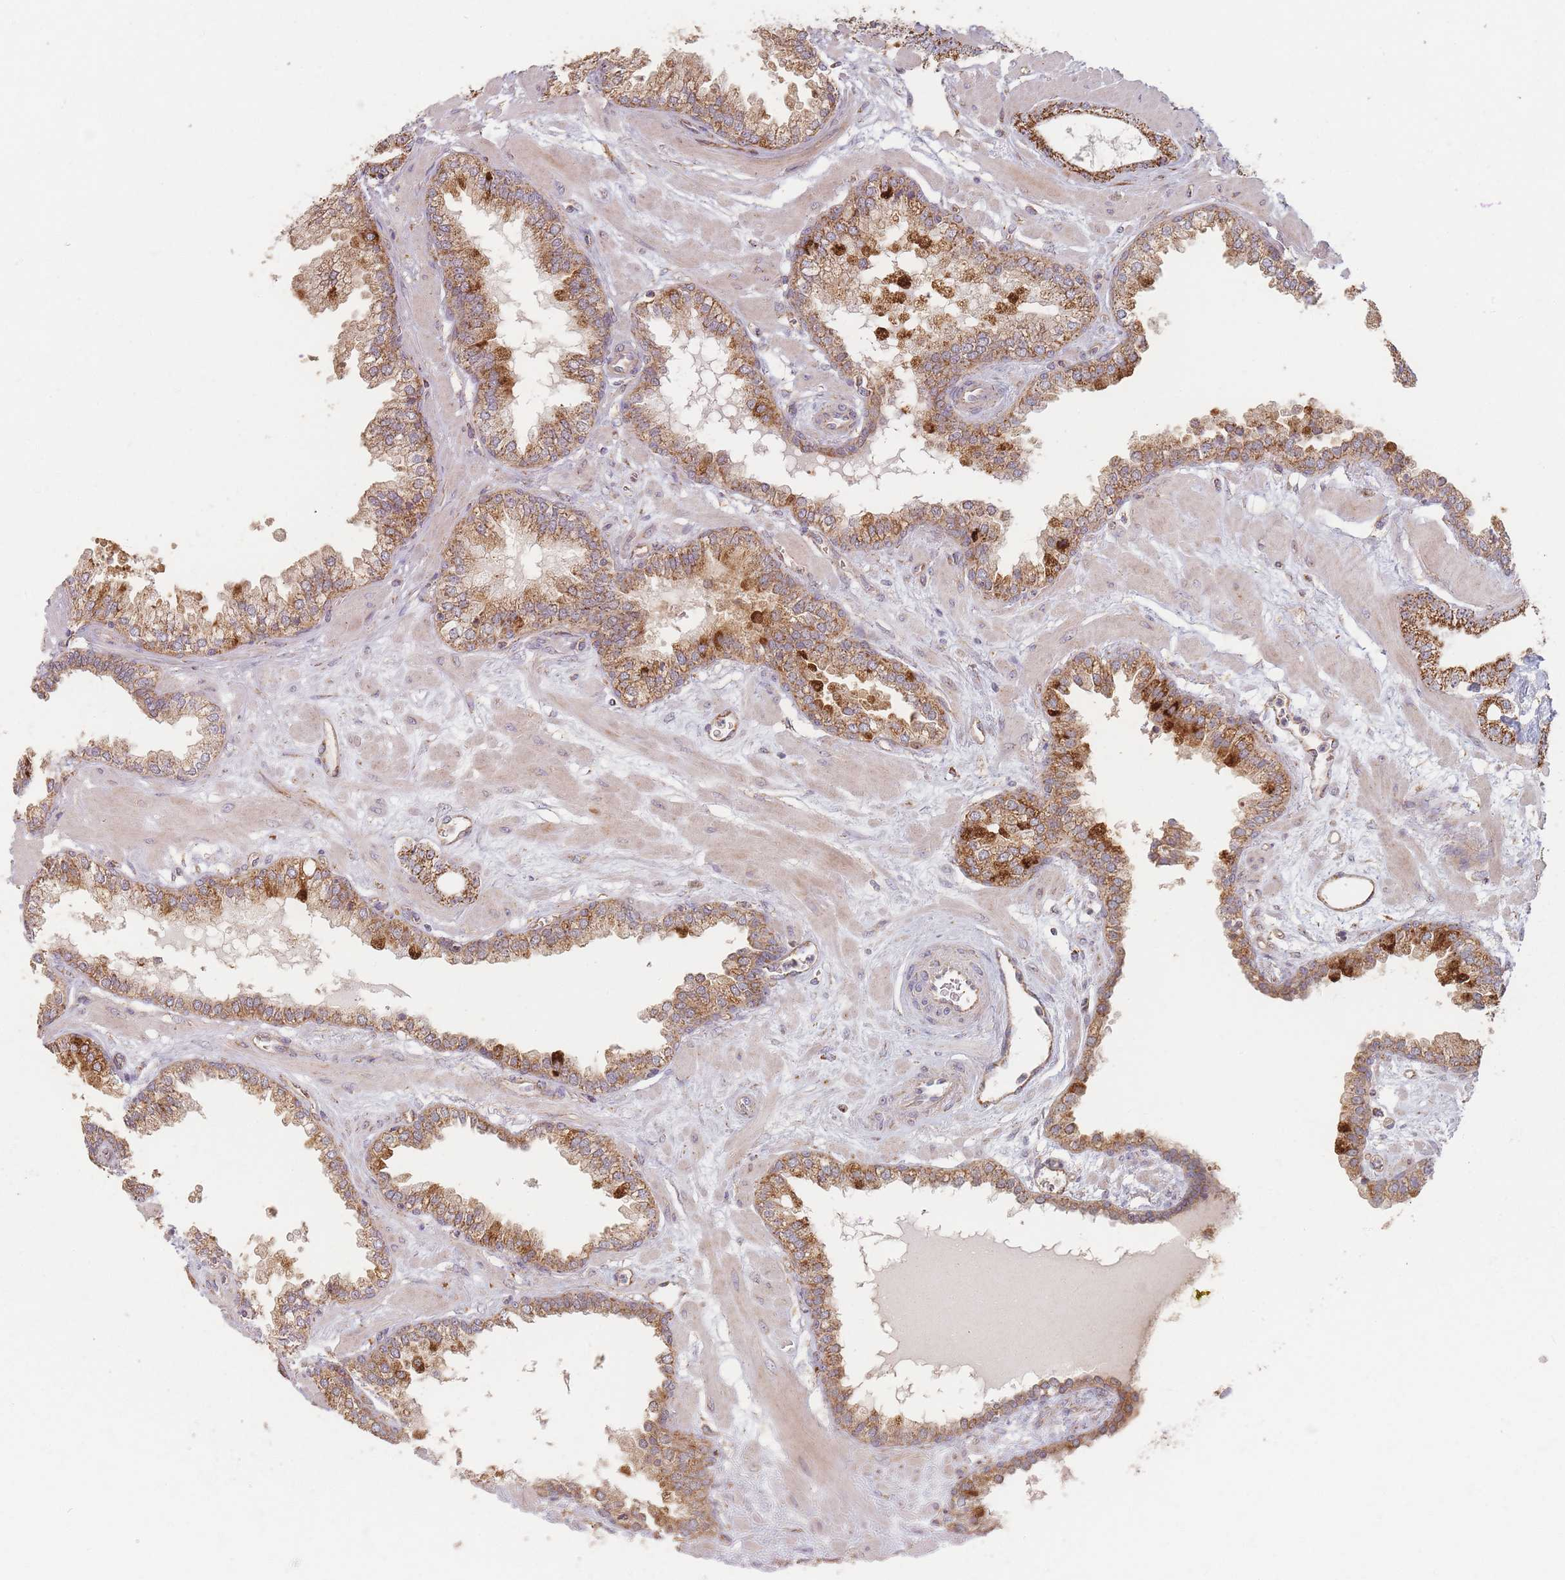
{"staining": {"intensity": "strong", "quantity": ">75%", "location": "cytoplasmic/membranous"}, "tissue": "prostate cancer", "cell_type": "Tumor cells", "image_type": "cancer", "snomed": [{"axis": "morphology", "description": "Adenocarcinoma, Low grade"}, {"axis": "topography", "description": "Prostate"}], "caption": "High-magnification brightfield microscopy of adenocarcinoma (low-grade) (prostate) stained with DAB (brown) and counterstained with hematoxylin (blue). tumor cells exhibit strong cytoplasmic/membranous positivity is identified in approximately>75% of cells.", "gene": "ESRP2", "patient": {"sex": "male", "age": 60}}